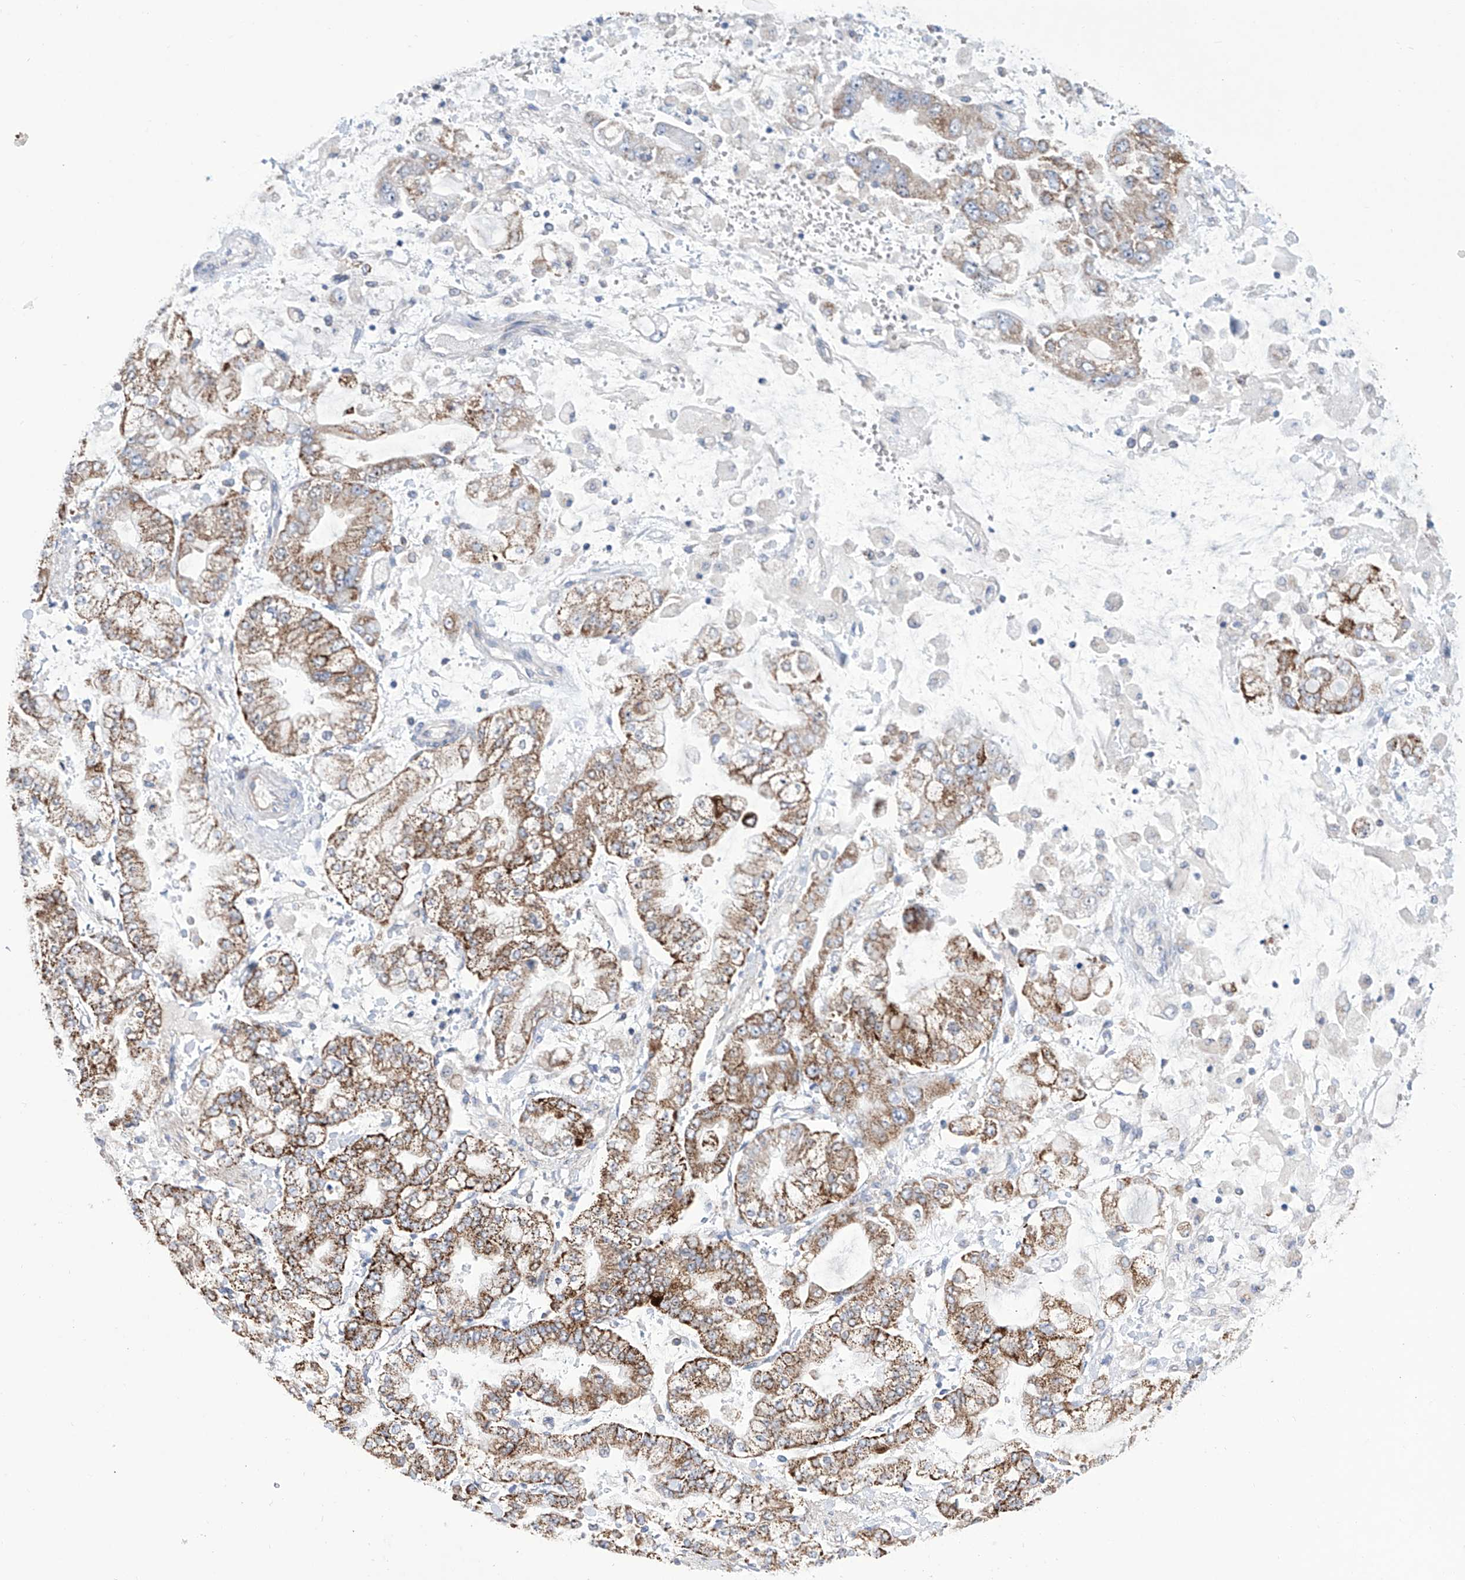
{"staining": {"intensity": "strong", "quantity": "25%-75%", "location": "cytoplasmic/membranous"}, "tissue": "stomach cancer", "cell_type": "Tumor cells", "image_type": "cancer", "snomed": [{"axis": "morphology", "description": "Normal tissue, NOS"}, {"axis": "morphology", "description": "Adenocarcinoma, NOS"}, {"axis": "topography", "description": "Stomach, upper"}, {"axis": "topography", "description": "Stomach"}], "caption": "This histopathology image shows IHC staining of stomach adenocarcinoma, with high strong cytoplasmic/membranous staining in about 25%-75% of tumor cells.", "gene": "ALDH6A1", "patient": {"sex": "male", "age": 76}}